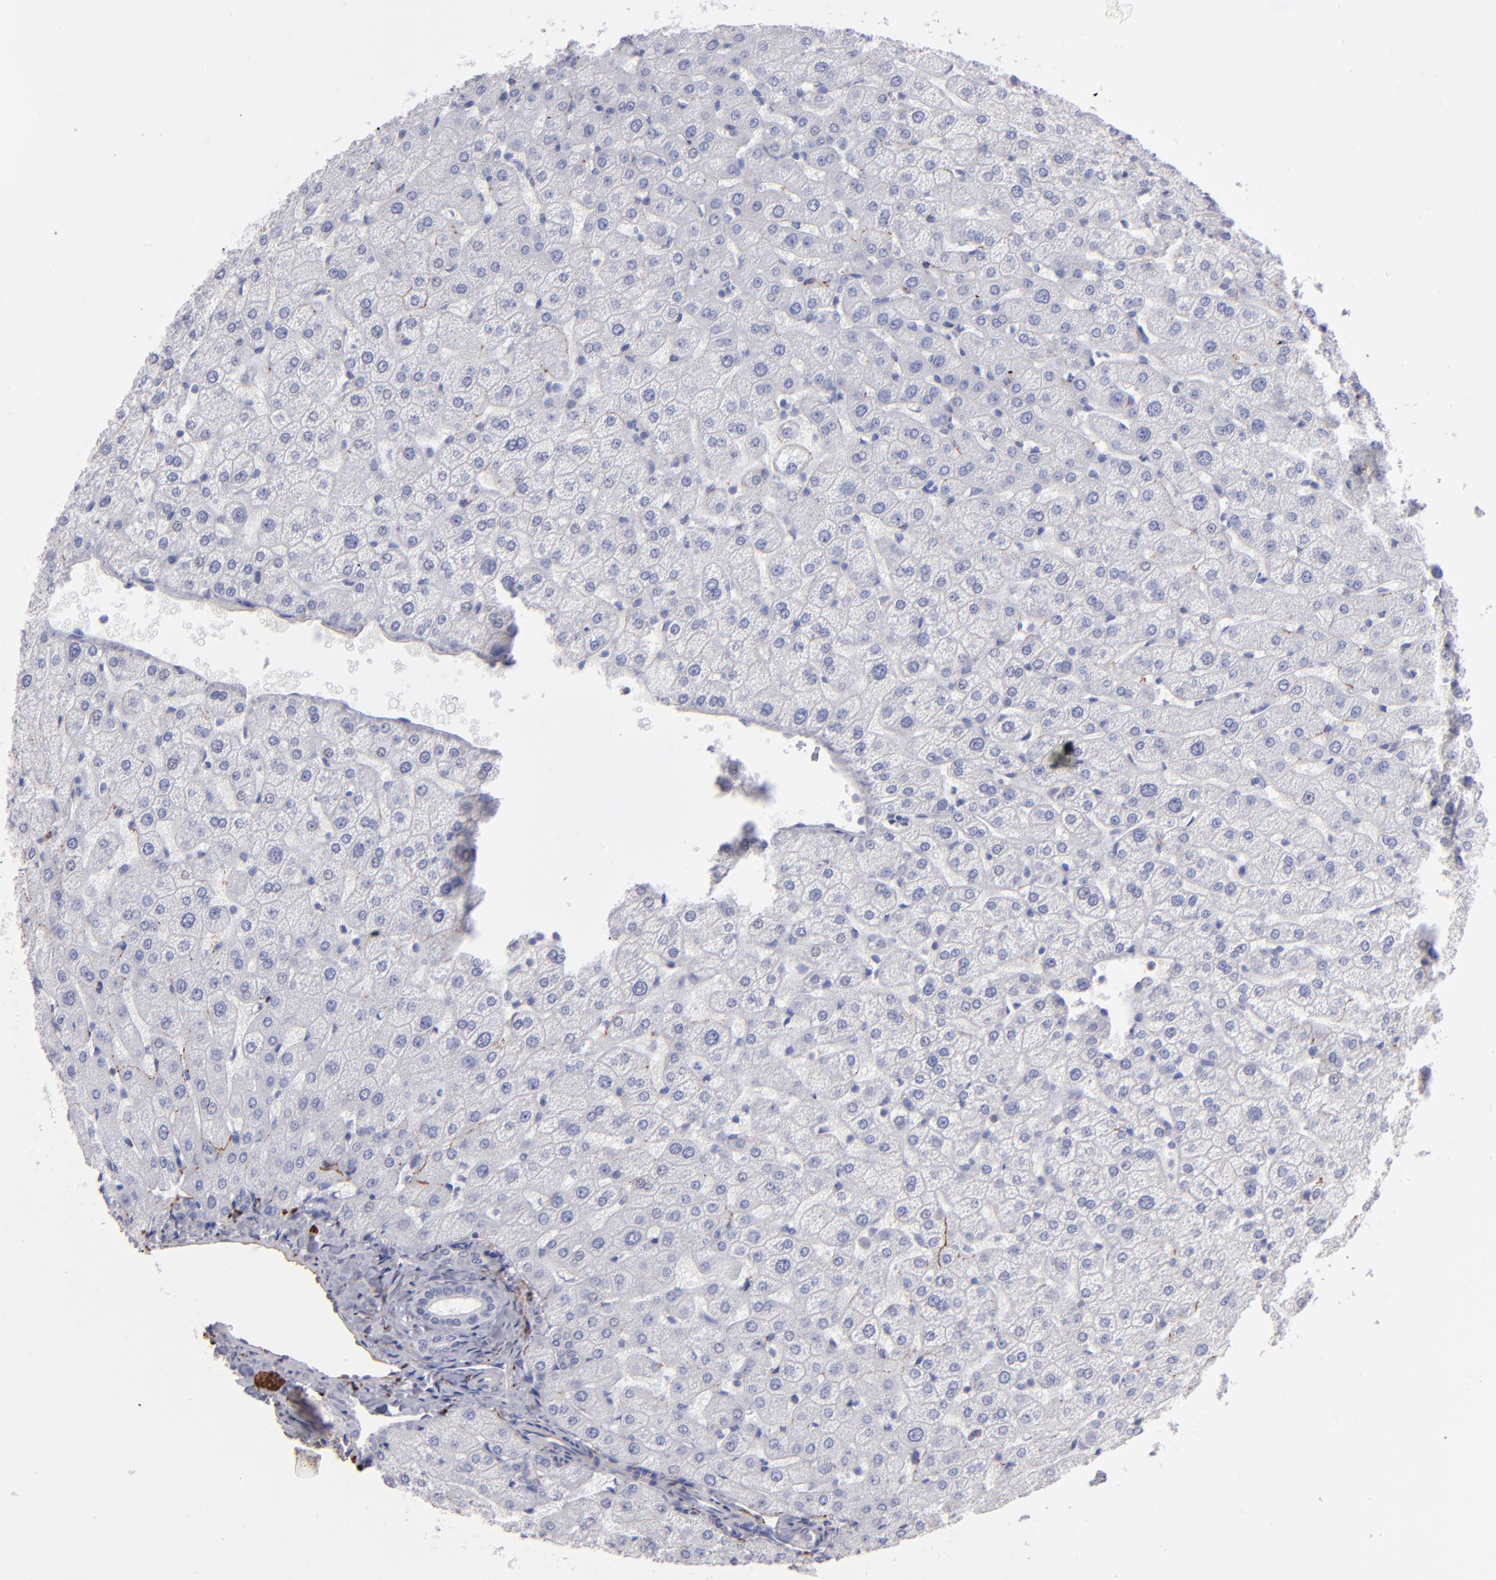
{"staining": {"intensity": "negative", "quantity": "none", "location": "none"}, "tissue": "liver", "cell_type": "Cholangiocytes", "image_type": "normal", "snomed": [{"axis": "morphology", "description": "Normal tissue, NOS"}, {"axis": "morphology", "description": "Fibrosis, NOS"}, {"axis": "topography", "description": "Liver"}], "caption": "A histopathology image of liver stained for a protein demonstrates no brown staining in cholangiocytes.", "gene": "AHNAK2", "patient": {"sex": "female", "age": 29}}